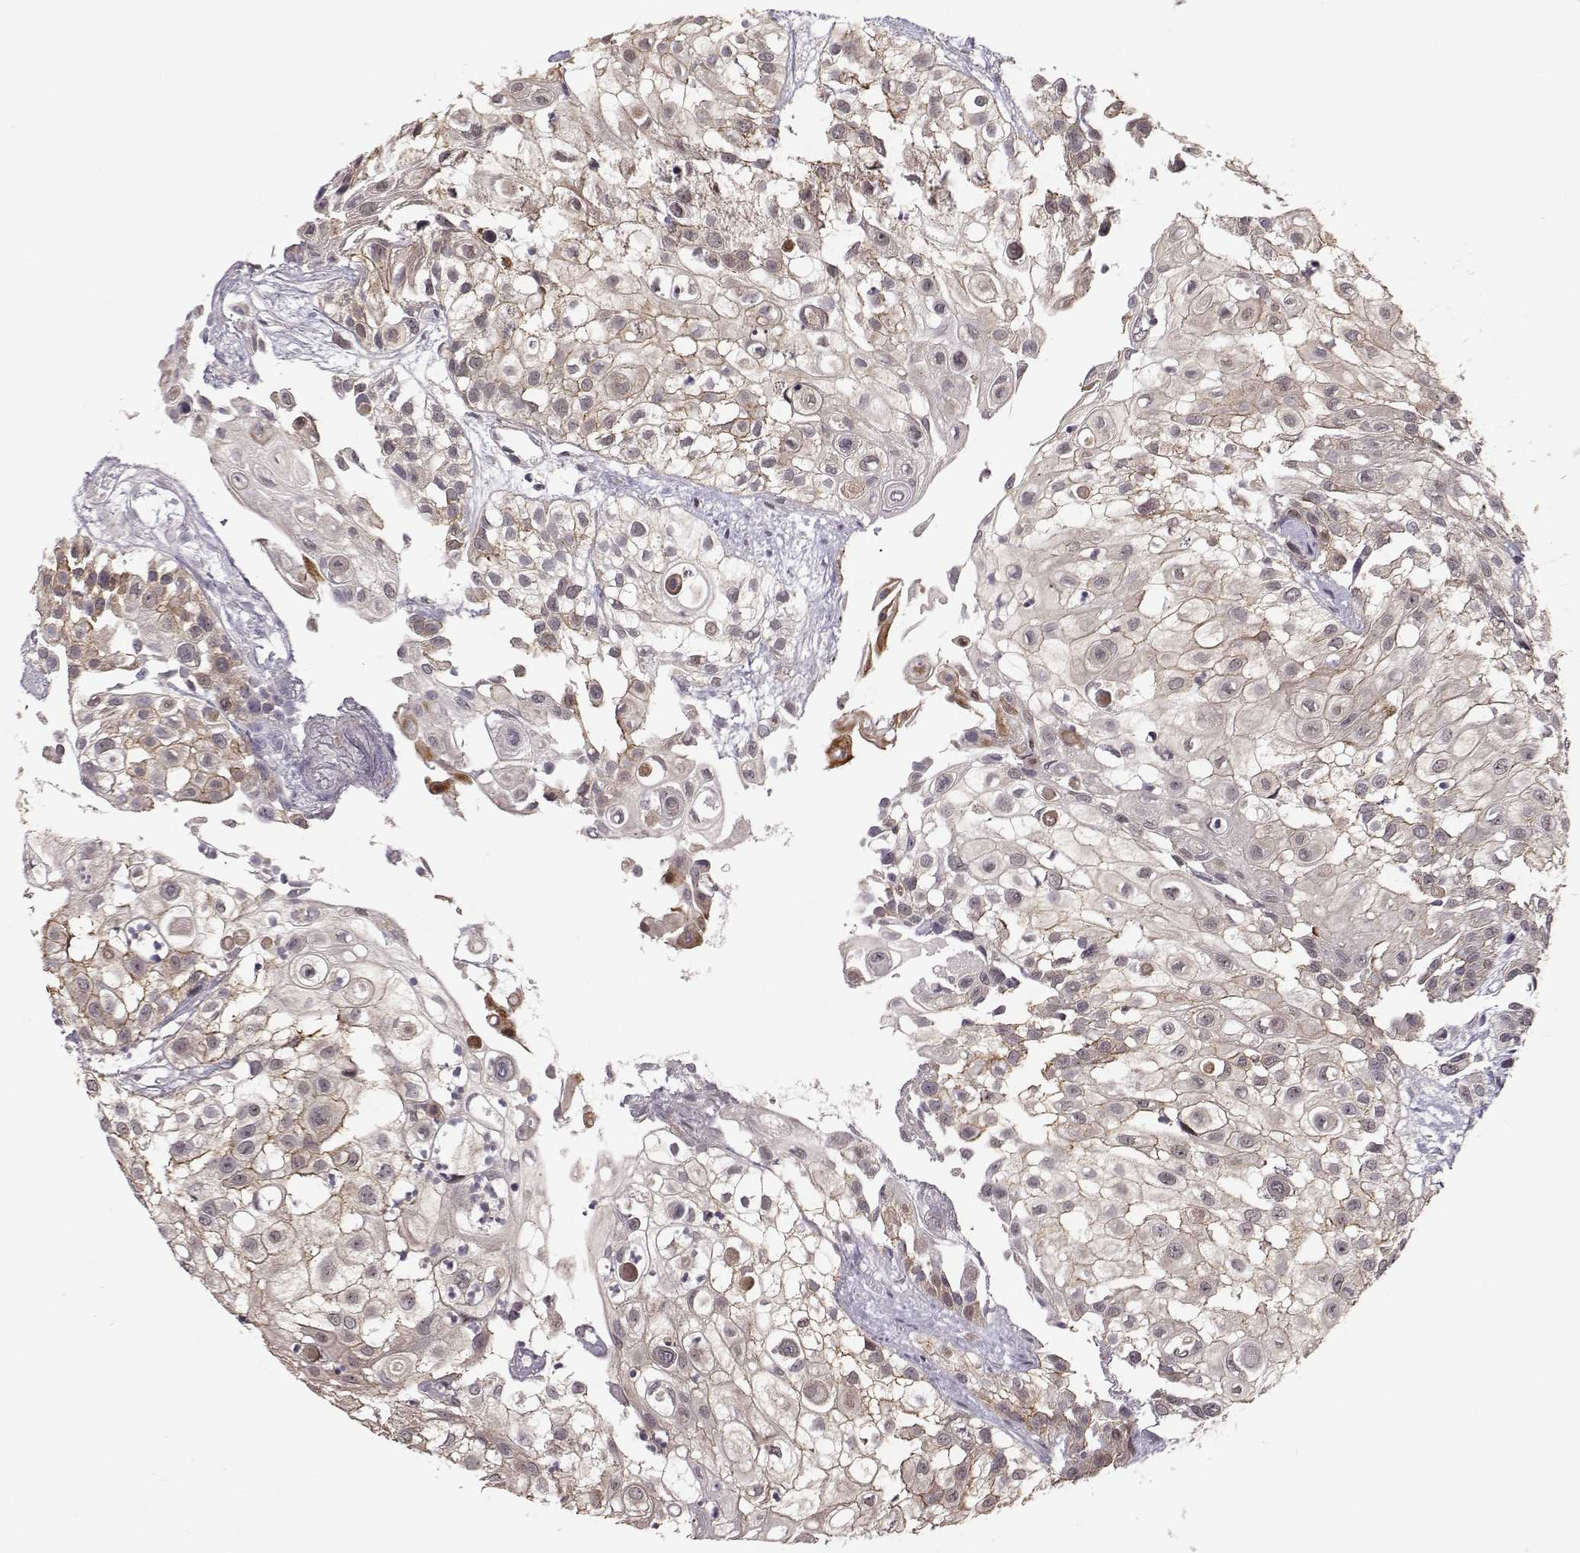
{"staining": {"intensity": "weak", "quantity": "25%-75%", "location": "cytoplasmic/membranous"}, "tissue": "urothelial cancer", "cell_type": "Tumor cells", "image_type": "cancer", "snomed": [{"axis": "morphology", "description": "Urothelial carcinoma, High grade"}, {"axis": "topography", "description": "Urinary bladder"}], "caption": "This photomicrograph displays urothelial carcinoma (high-grade) stained with IHC to label a protein in brown. The cytoplasmic/membranous of tumor cells show weak positivity for the protein. Nuclei are counter-stained blue.", "gene": "PLEKHG3", "patient": {"sex": "female", "age": 79}}